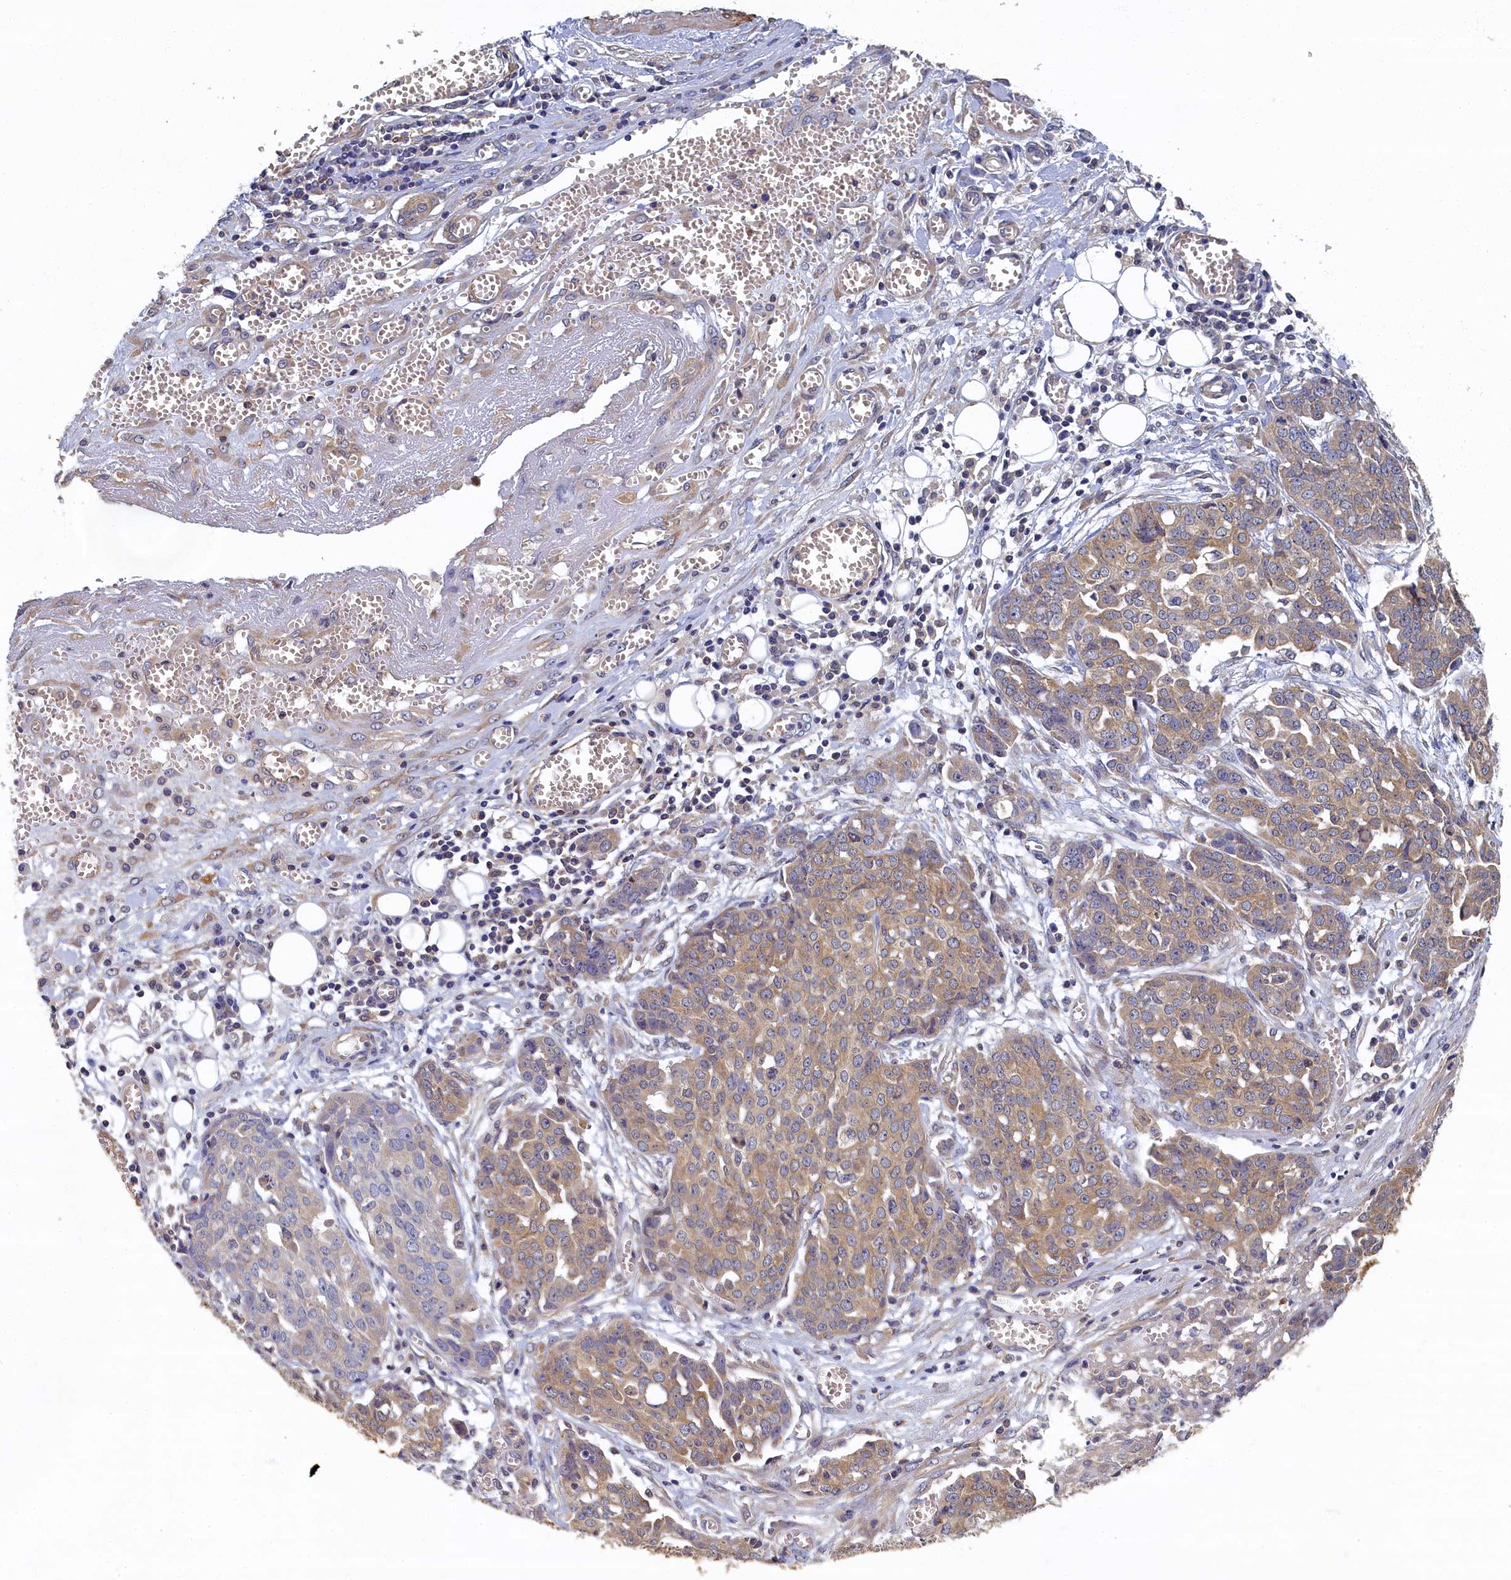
{"staining": {"intensity": "weak", "quantity": ">75%", "location": "cytoplasmic/membranous"}, "tissue": "ovarian cancer", "cell_type": "Tumor cells", "image_type": "cancer", "snomed": [{"axis": "morphology", "description": "Cystadenocarcinoma, serous, NOS"}, {"axis": "topography", "description": "Soft tissue"}, {"axis": "topography", "description": "Ovary"}], "caption": "Human serous cystadenocarcinoma (ovarian) stained for a protein (brown) reveals weak cytoplasmic/membranous positive positivity in approximately >75% of tumor cells.", "gene": "TBCB", "patient": {"sex": "female", "age": 57}}